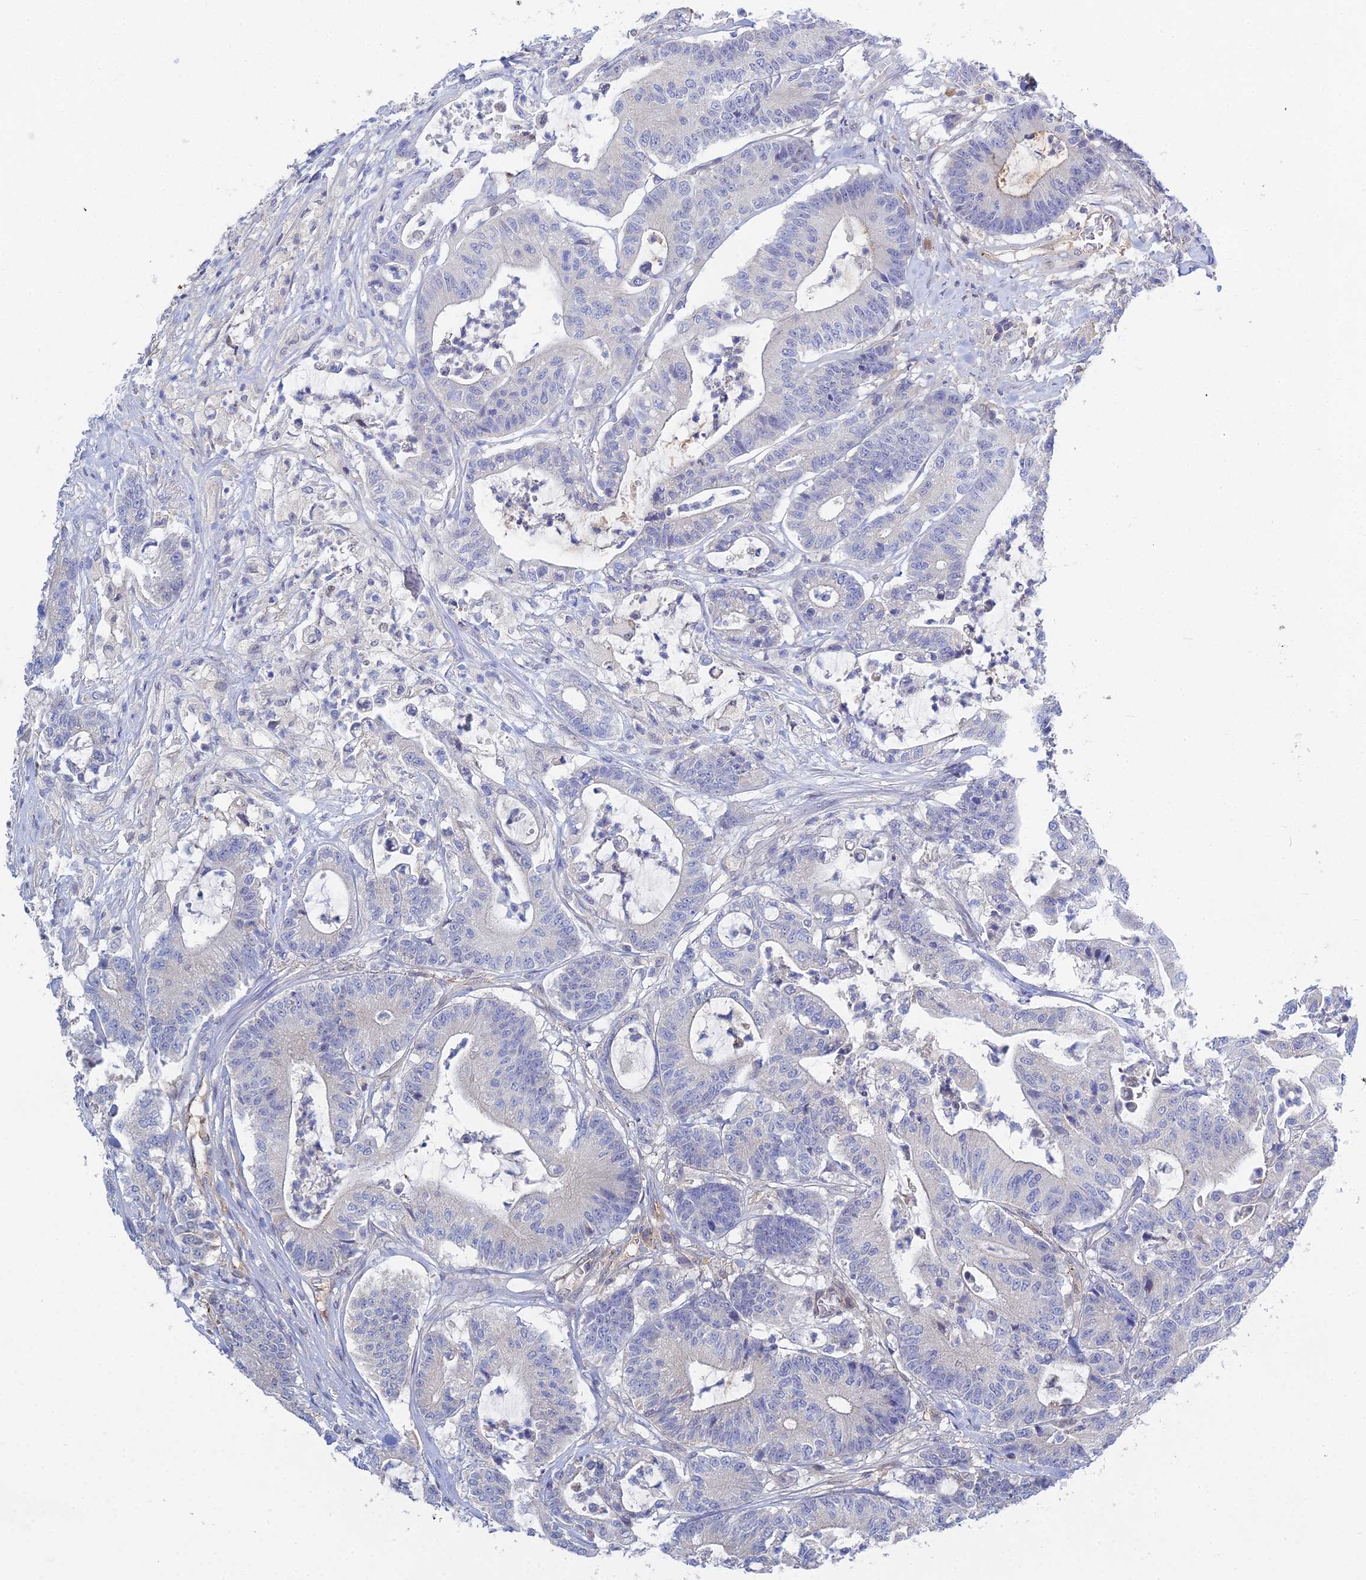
{"staining": {"intensity": "negative", "quantity": "none", "location": "none"}, "tissue": "colorectal cancer", "cell_type": "Tumor cells", "image_type": "cancer", "snomed": [{"axis": "morphology", "description": "Adenocarcinoma, NOS"}, {"axis": "topography", "description": "Colon"}], "caption": "Immunohistochemical staining of colorectal cancer (adenocarcinoma) exhibits no significant positivity in tumor cells.", "gene": "DNAH14", "patient": {"sex": "female", "age": 84}}